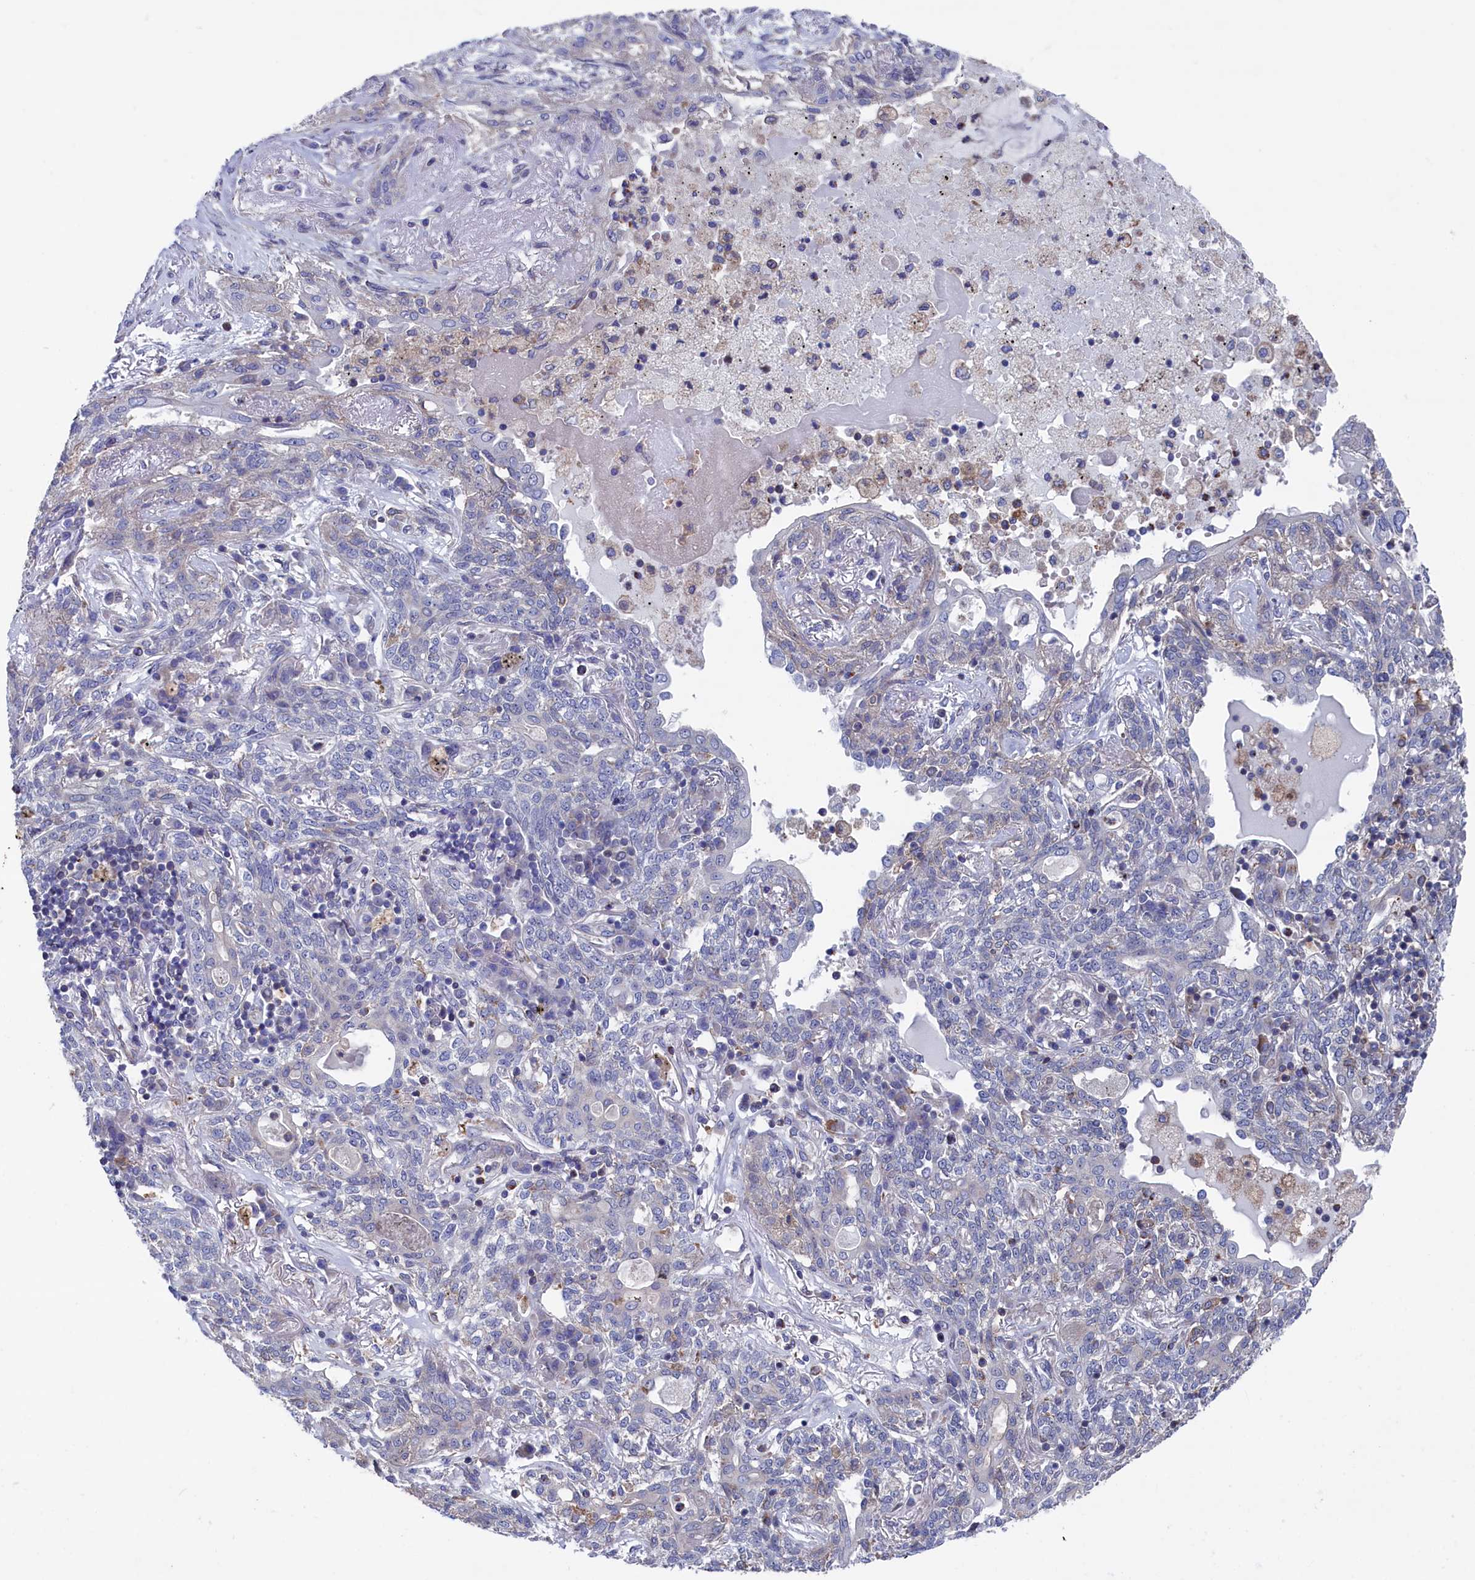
{"staining": {"intensity": "negative", "quantity": "none", "location": "none"}, "tissue": "lung cancer", "cell_type": "Tumor cells", "image_type": "cancer", "snomed": [{"axis": "morphology", "description": "Squamous cell carcinoma, NOS"}, {"axis": "topography", "description": "Lung"}], "caption": "There is no significant staining in tumor cells of lung cancer (squamous cell carcinoma).", "gene": "SPATA13", "patient": {"sex": "female", "age": 70}}